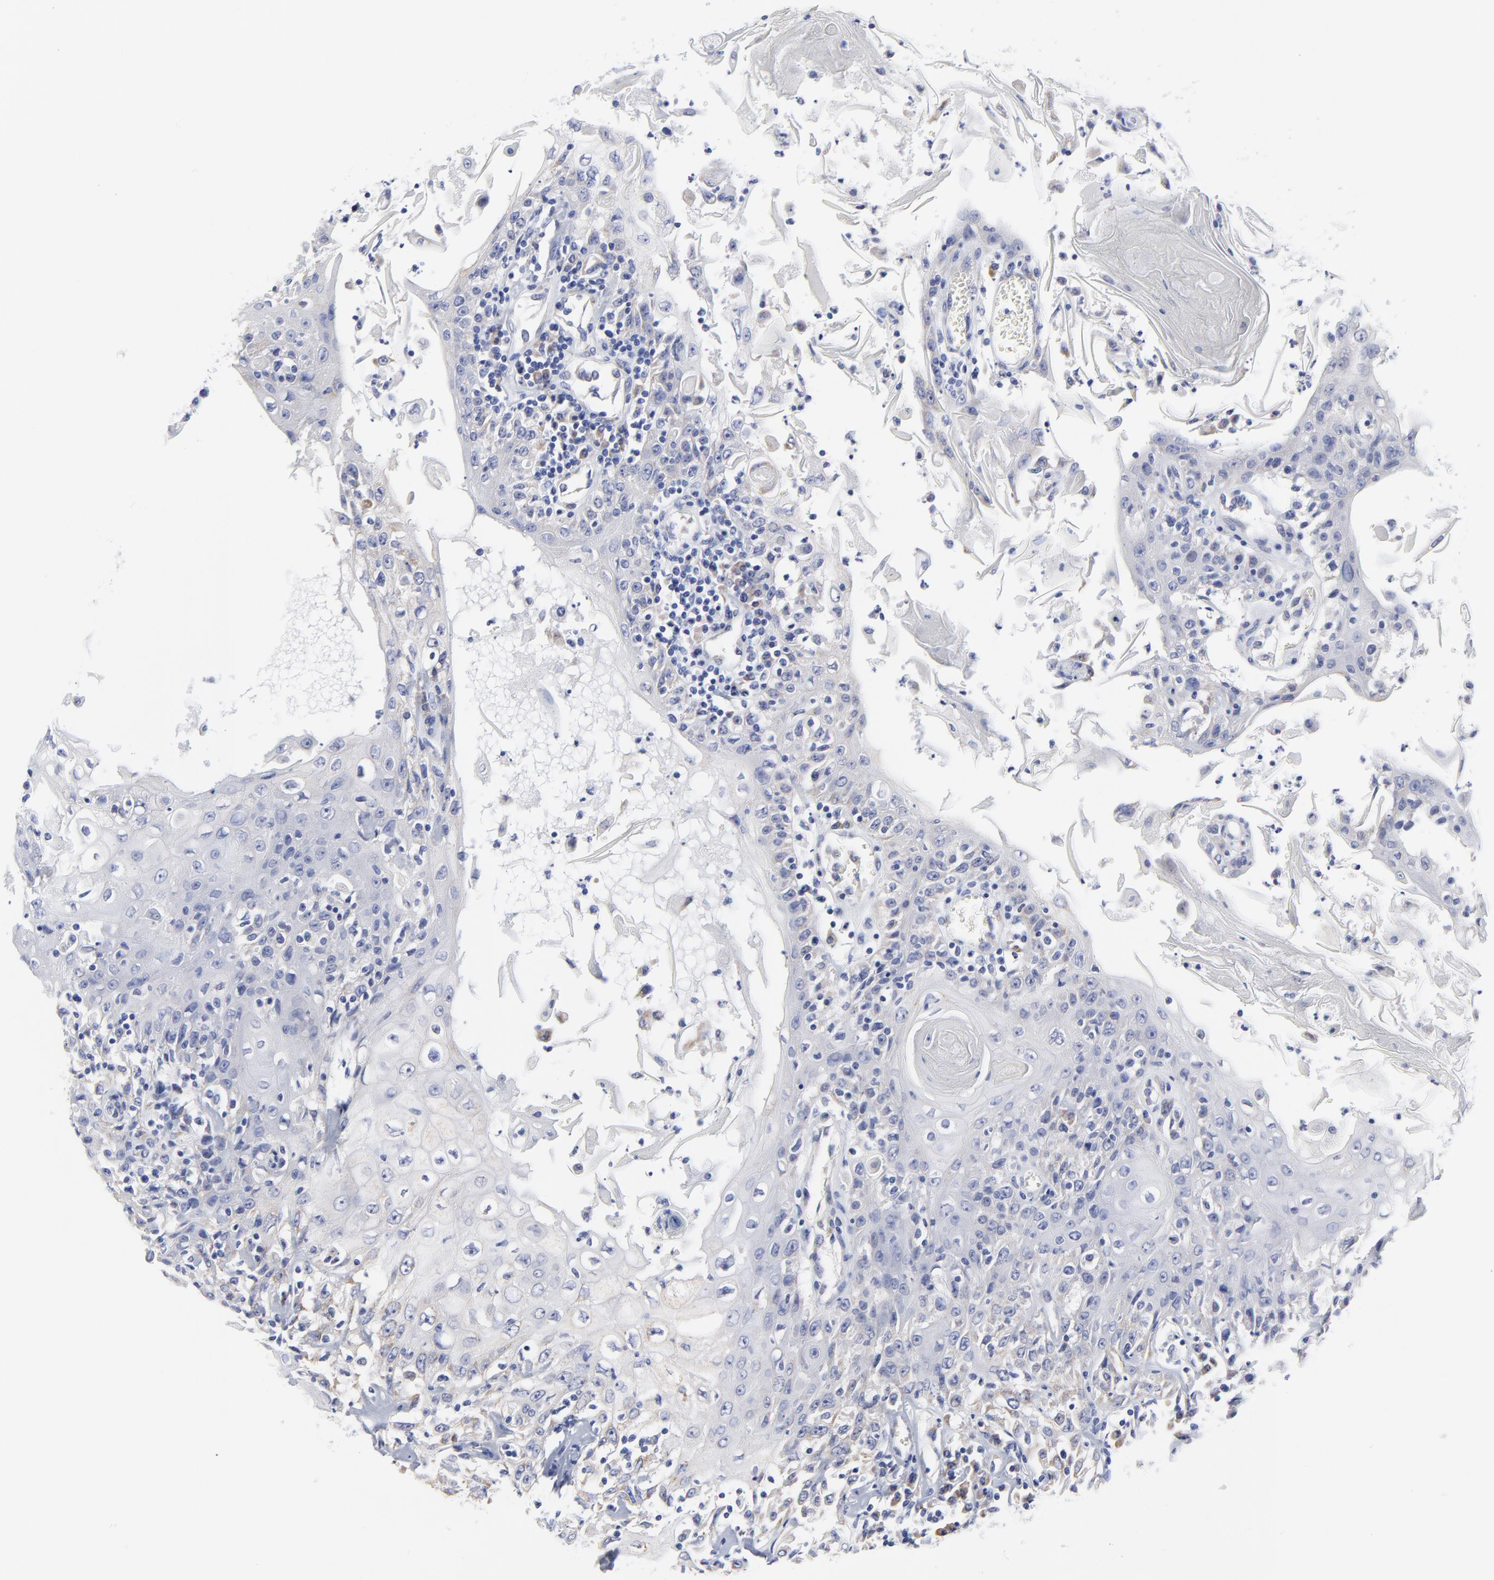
{"staining": {"intensity": "negative", "quantity": "none", "location": "none"}, "tissue": "head and neck cancer", "cell_type": "Tumor cells", "image_type": "cancer", "snomed": [{"axis": "morphology", "description": "Squamous cell carcinoma, NOS"}, {"axis": "topography", "description": "Oral tissue"}, {"axis": "topography", "description": "Head-Neck"}], "caption": "Tumor cells show no significant positivity in head and neck cancer.", "gene": "DUSP9", "patient": {"sex": "female", "age": 76}}